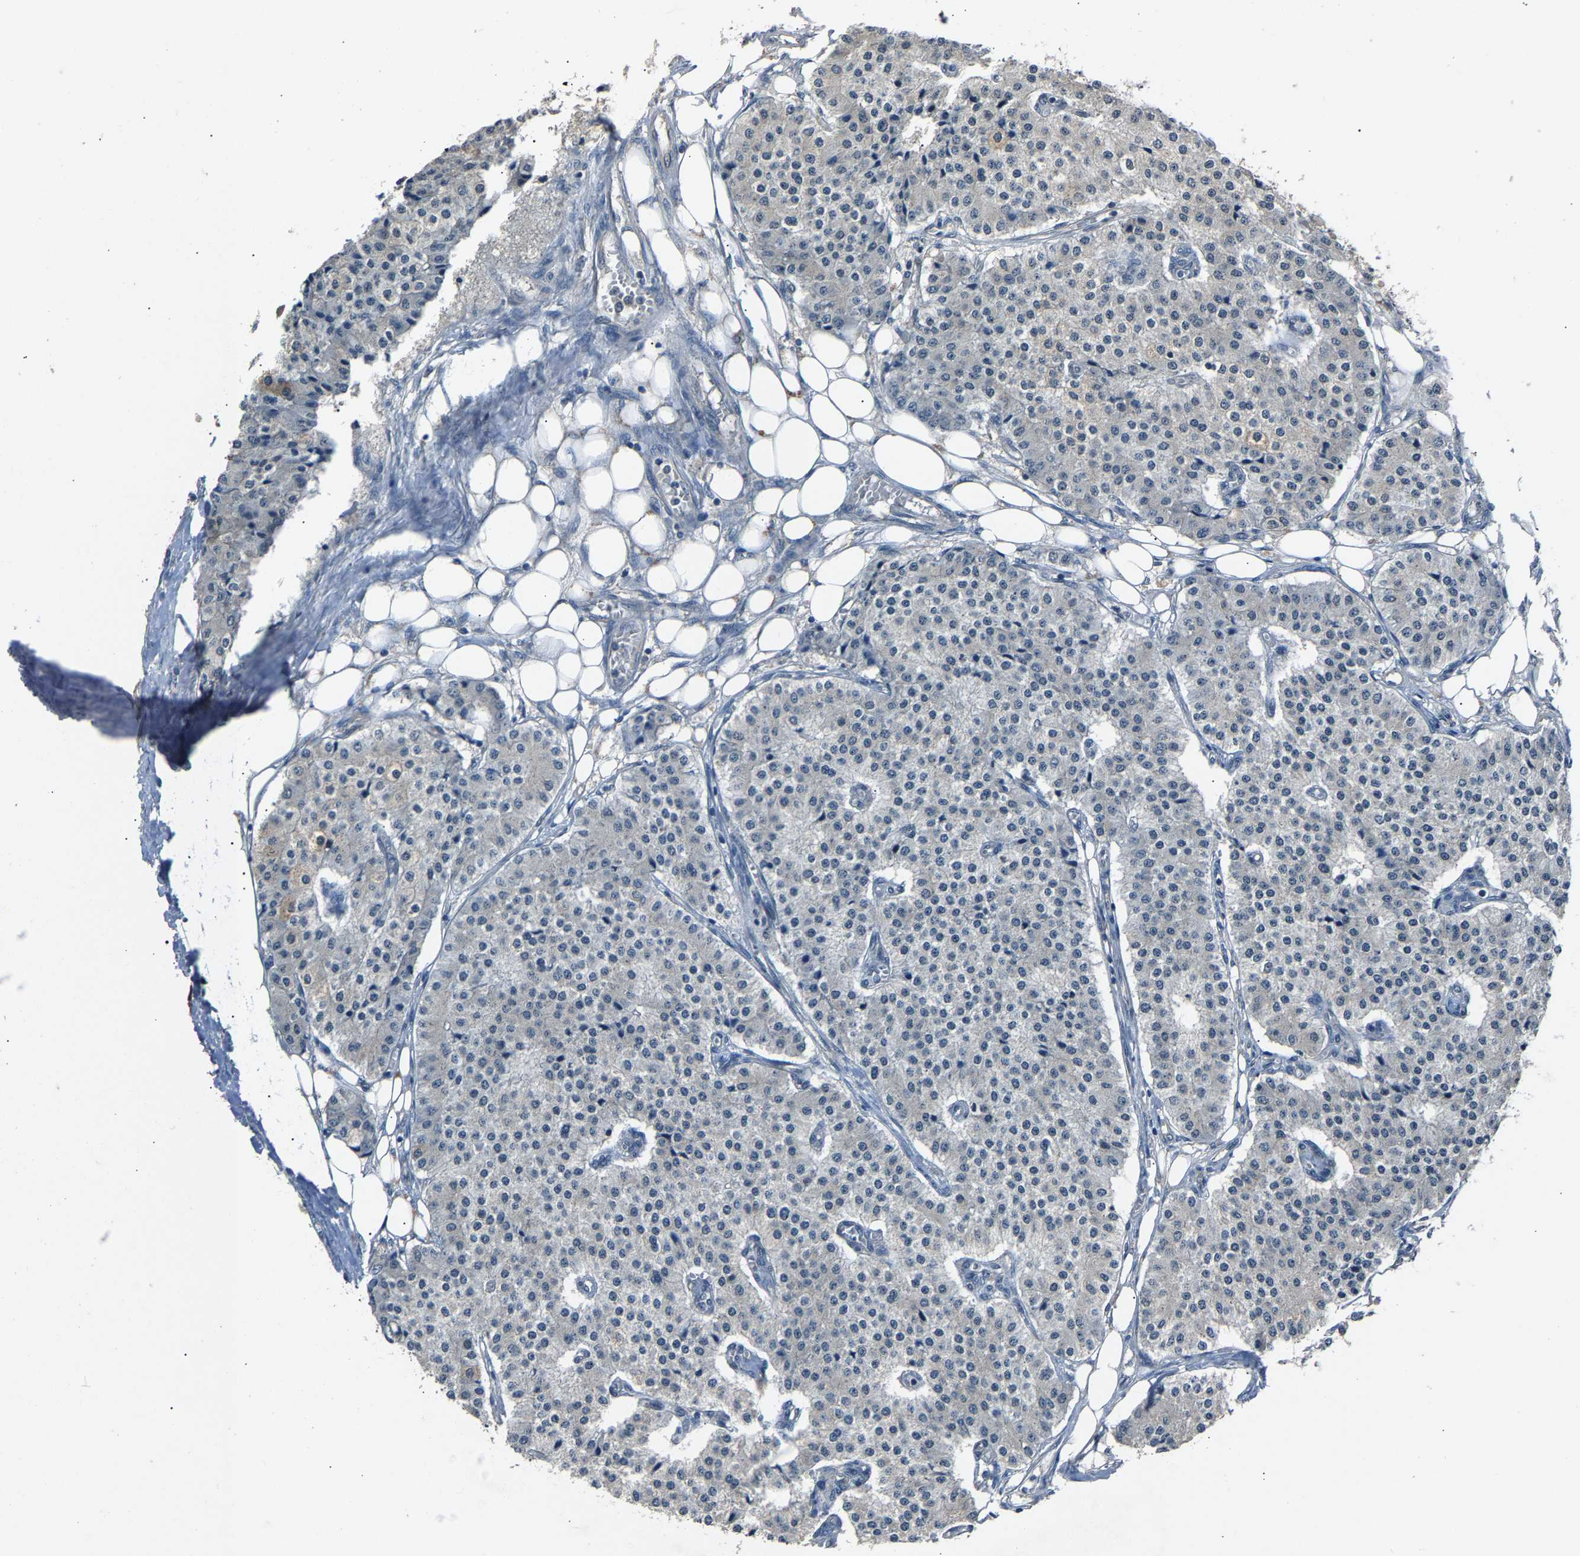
{"staining": {"intensity": "weak", "quantity": "<25%", "location": "cytoplasmic/membranous"}, "tissue": "carcinoid", "cell_type": "Tumor cells", "image_type": "cancer", "snomed": [{"axis": "morphology", "description": "Carcinoid, malignant, NOS"}, {"axis": "topography", "description": "Colon"}], "caption": "Malignant carcinoid stained for a protein using immunohistochemistry (IHC) reveals no positivity tumor cells.", "gene": "ABCC9", "patient": {"sex": "female", "age": 52}}